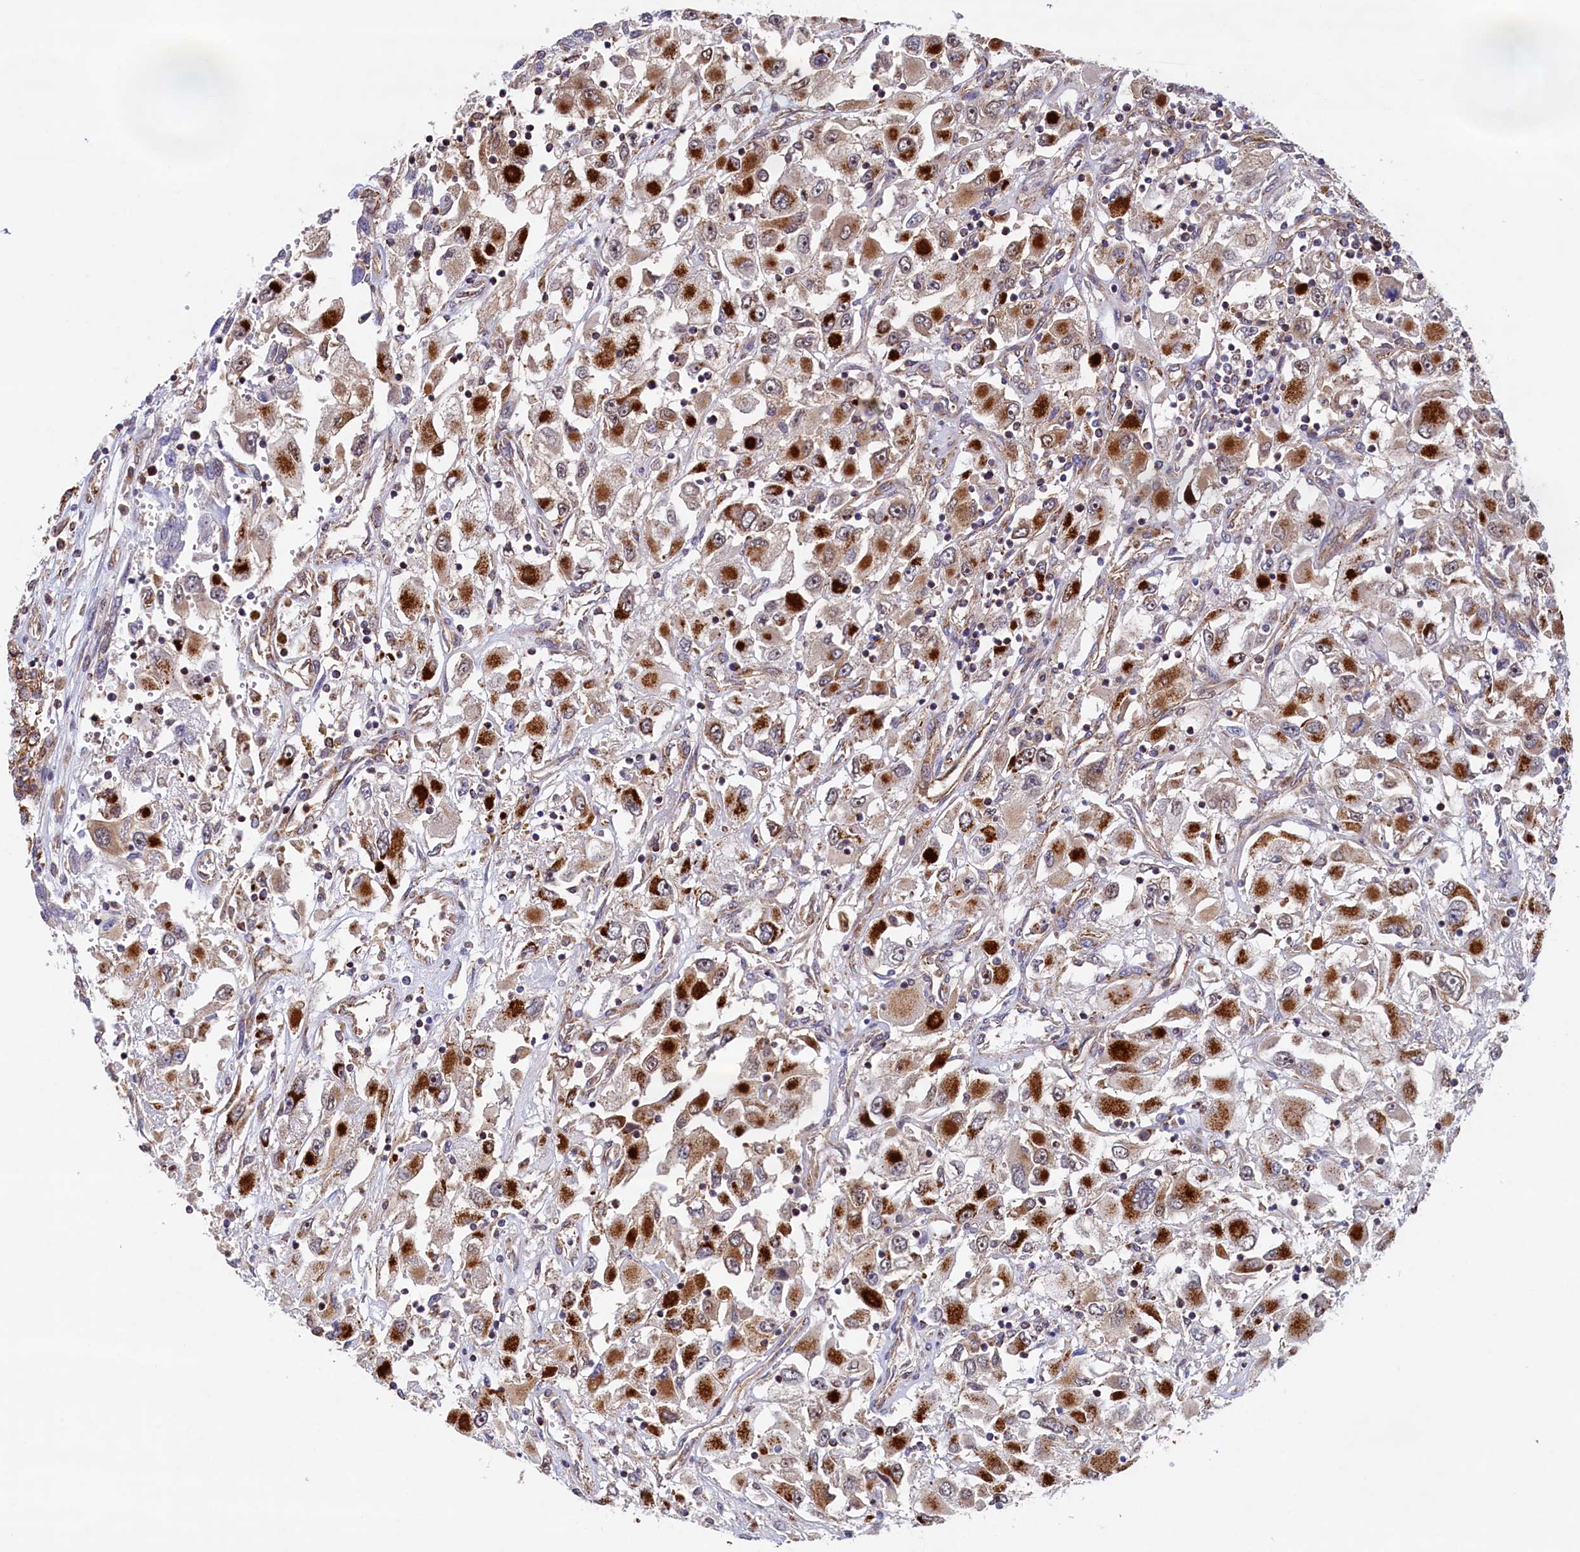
{"staining": {"intensity": "strong", "quantity": ">75%", "location": "cytoplasmic/membranous"}, "tissue": "renal cancer", "cell_type": "Tumor cells", "image_type": "cancer", "snomed": [{"axis": "morphology", "description": "Adenocarcinoma, NOS"}, {"axis": "topography", "description": "Kidney"}], "caption": "Immunohistochemical staining of adenocarcinoma (renal) demonstrates high levels of strong cytoplasmic/membranous protein staining in approximately >75% of tumor cells.", "gene": "UBE3B", "patient": {"sex": "female", "age": 52}}